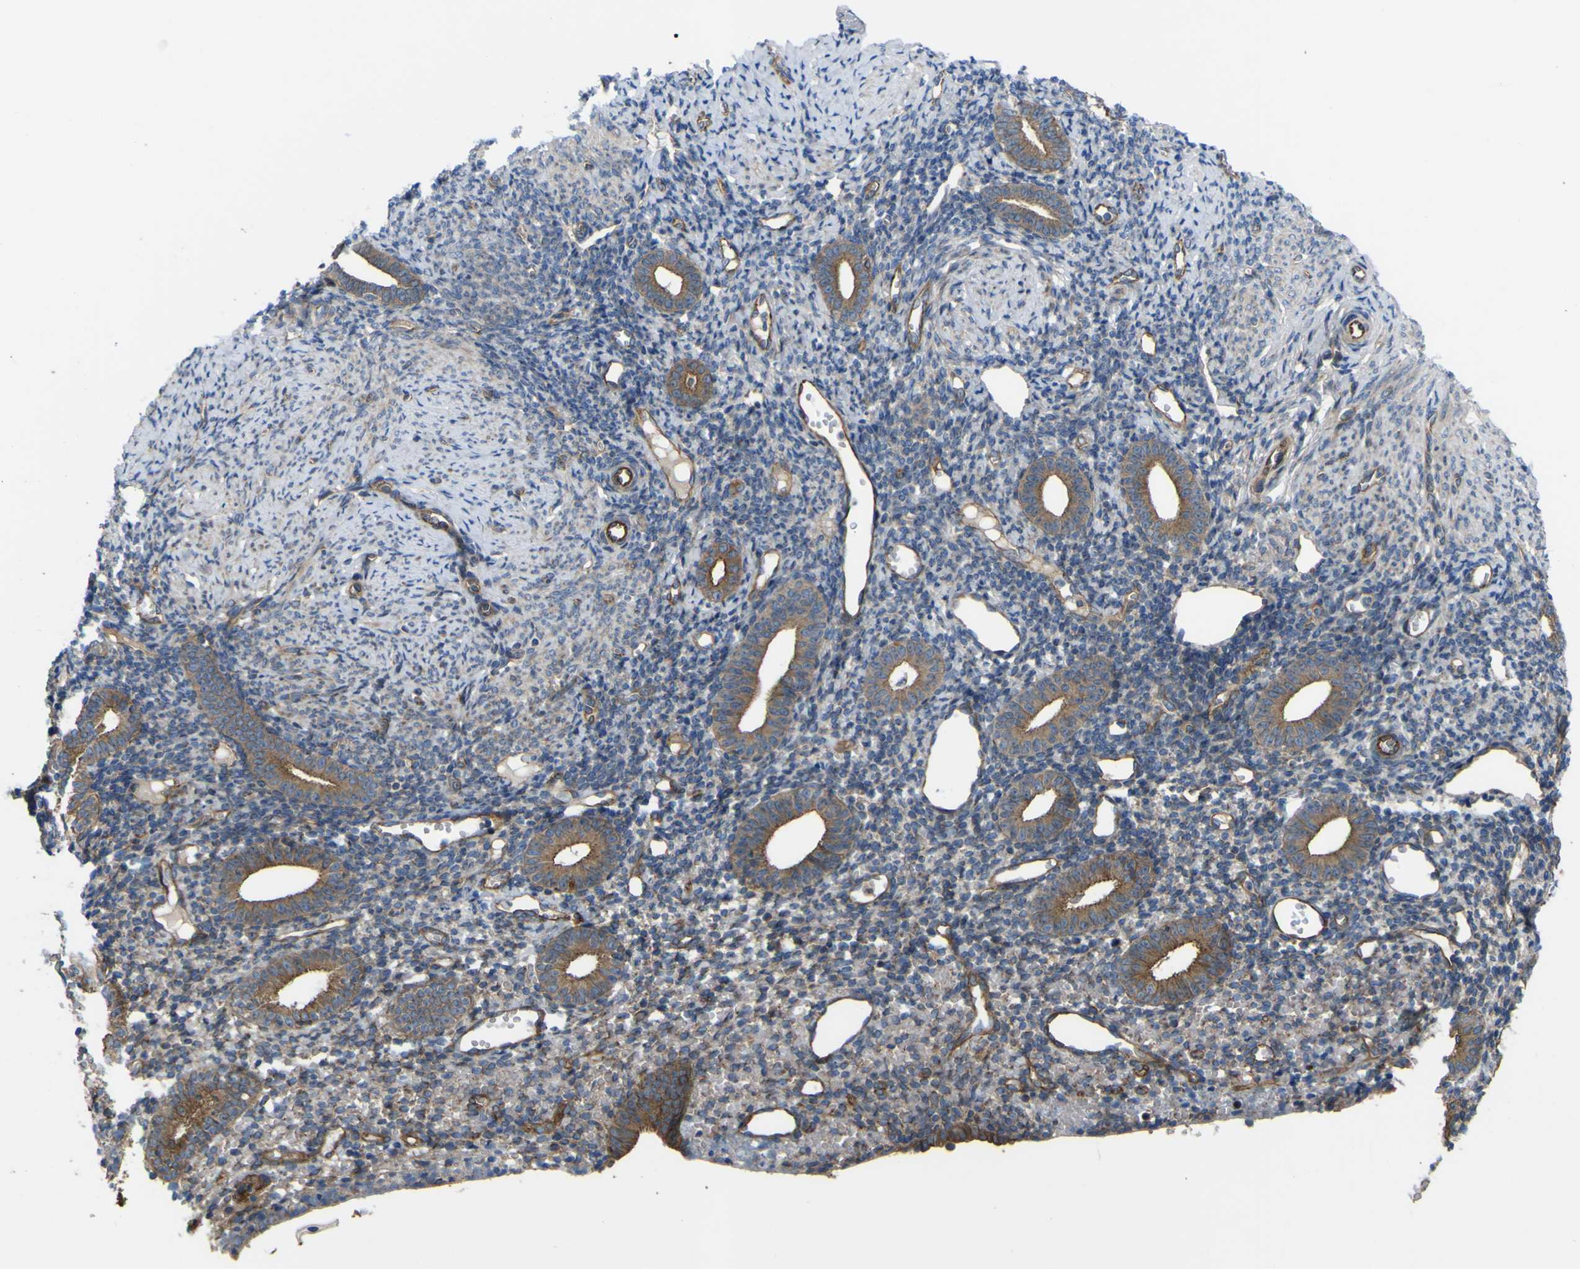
{"staining": {"intensity": "negative", "quantity": "none", "location": "none"}, "tissue": "endometrium", "cell_type": "Cells in endometrial stroma", "image_type": "normal", "snomed": [{"axis": "morphology", "description": "Normal tissue, NOS"}, {"axis": "topography", "description": "Endometrium"}], "caption": "DAB immunohistochemical staining of unremarkable endometrium exhibits no significant staining in cells in endometrial stroma. The staining is performed using DAB (3,3'-diaminobenzidine) brown chromogen with nuclei counter-stained in using hematoxylin.", "gene": "FBXO30", "patient": {"sex": "female", "age": 50}}